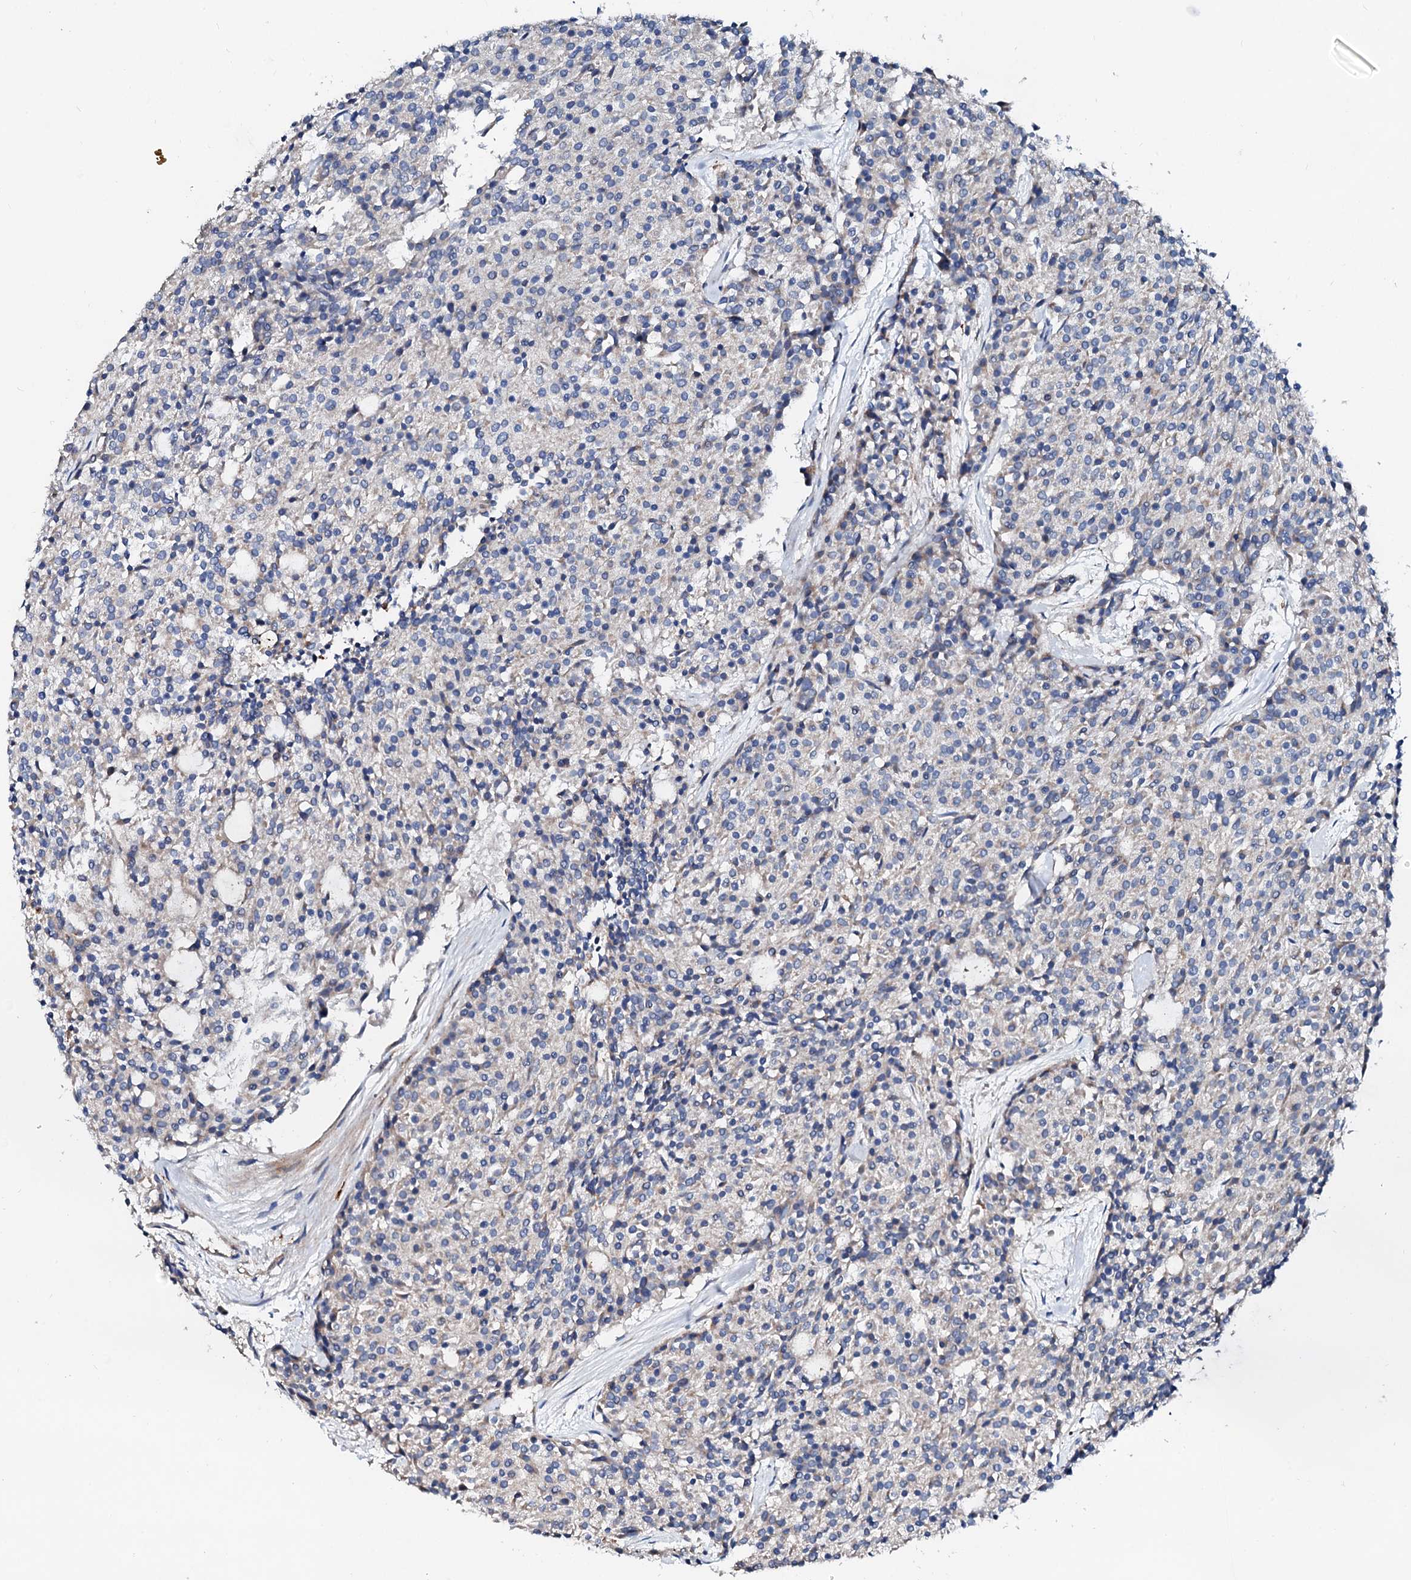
{"staining": {"intensity": "negative", "quantity": "none", "location": "none"}, "tissue": "carcinoid", "cell_type": "Tumor cells", "image_type": "cancer", "snomed": [{"axis": "morphology", "description": "Carcinoid, malignant, NOS"}, {"axis": "topography", "description": "Pancreas"}], "caption": "Immunohistochemistry micrograph of carcinoid (malignant) stained for a protein (brown), which displays no staining in tumor cells.", "gene": "SLC10A7", "patient": {"sex": "female", "age": 54}}